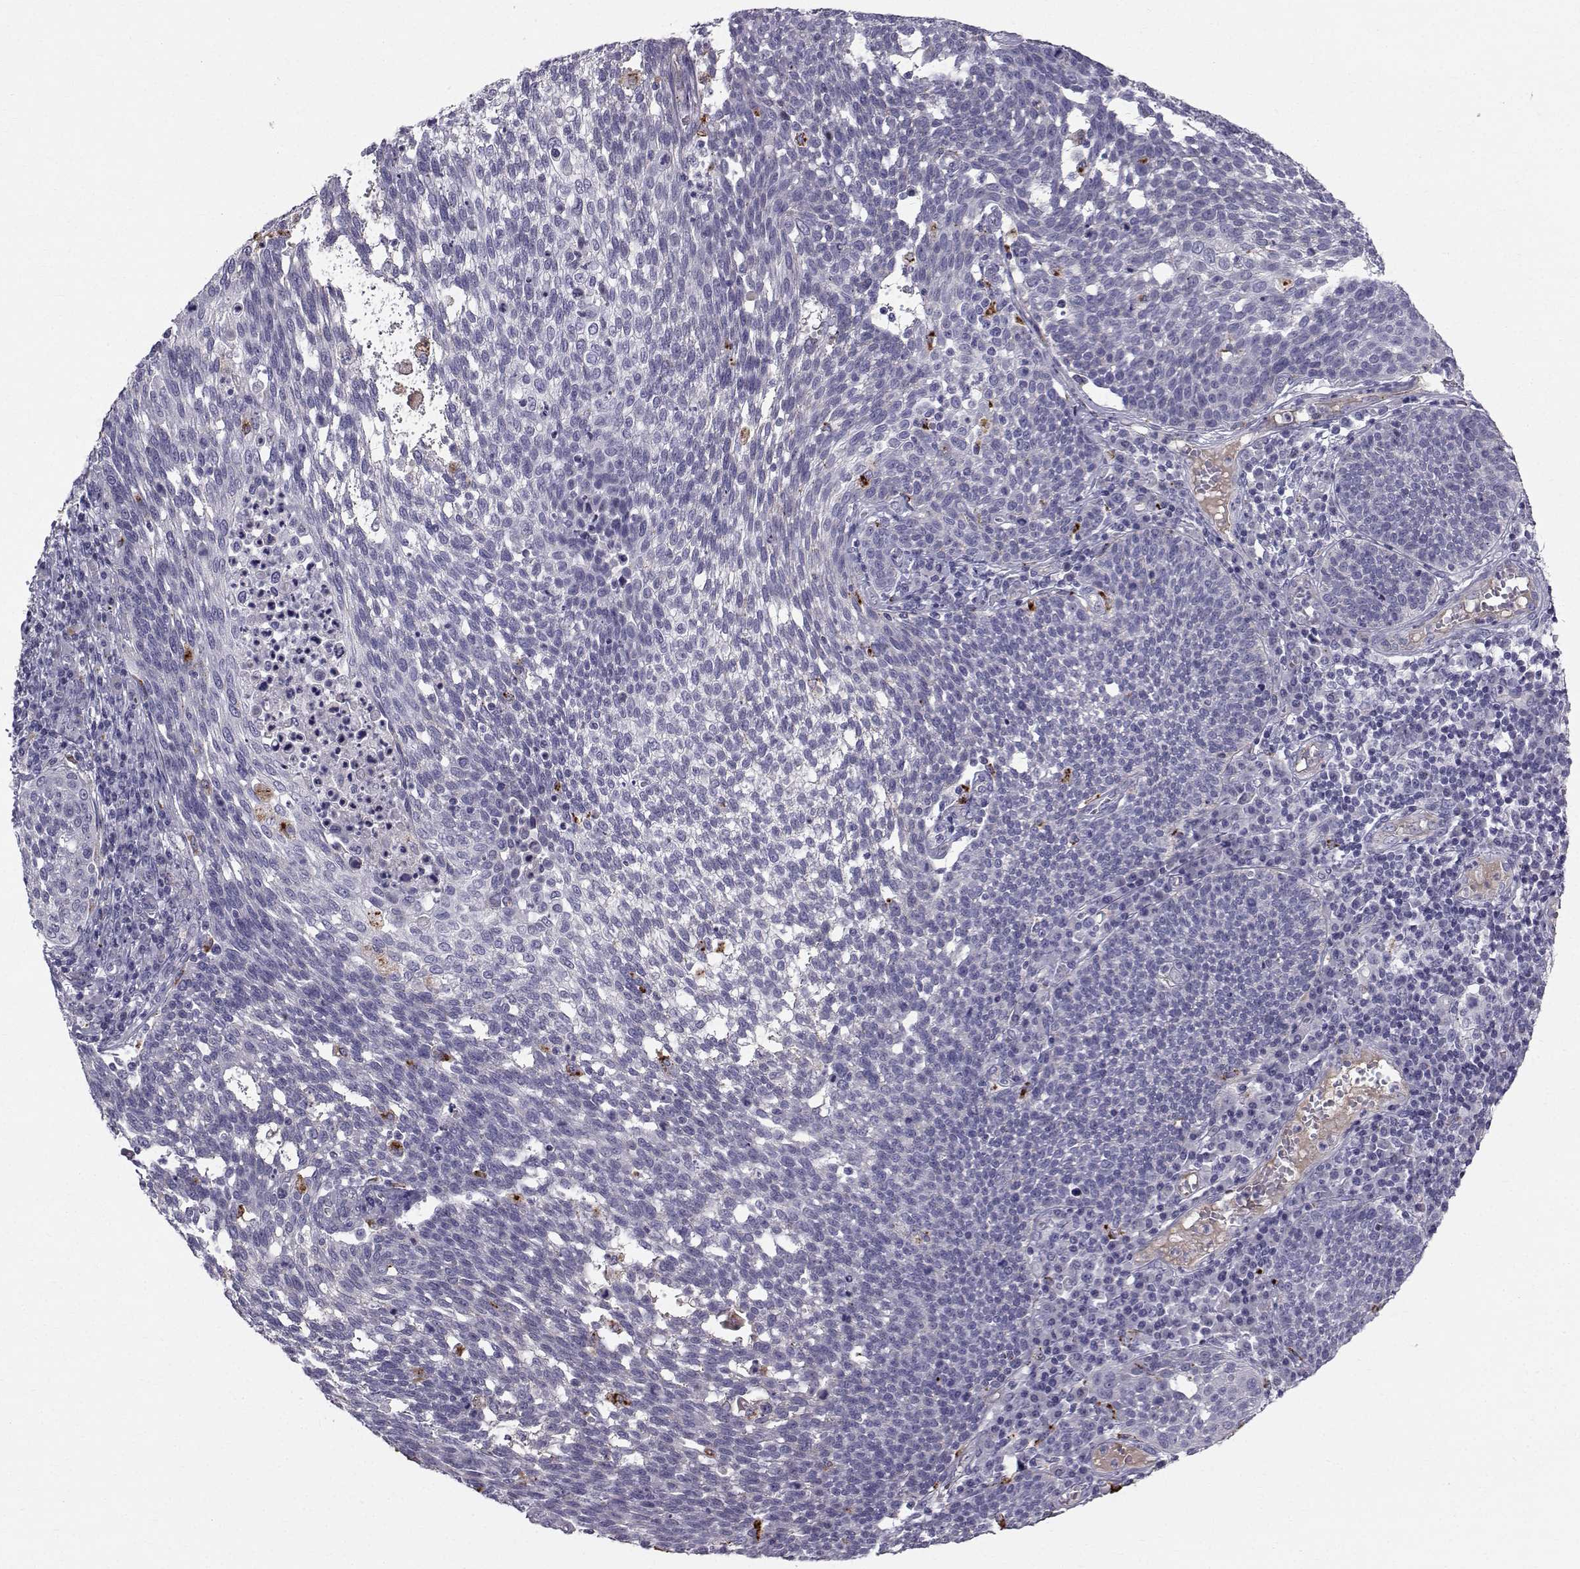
{"staining": {"intensity": "negative", "quantity": "none", "location": "none"}, "tissue": "cervical cancer", "cell_type": "Tumor cells", "image_type": "cancer", "snomed": [{"axis": "morphology", "description": "Squamous cell carcinoma, NOS"}, {"axis": "topography", "description": "Cervix"}], "caption": "Micrograph shows no protein staining in tumor cells of cervical cancer (squamous cell carcinoma) tissue.", "gene": "CALCR", "patient": {"sex": "female", "age": 34}}